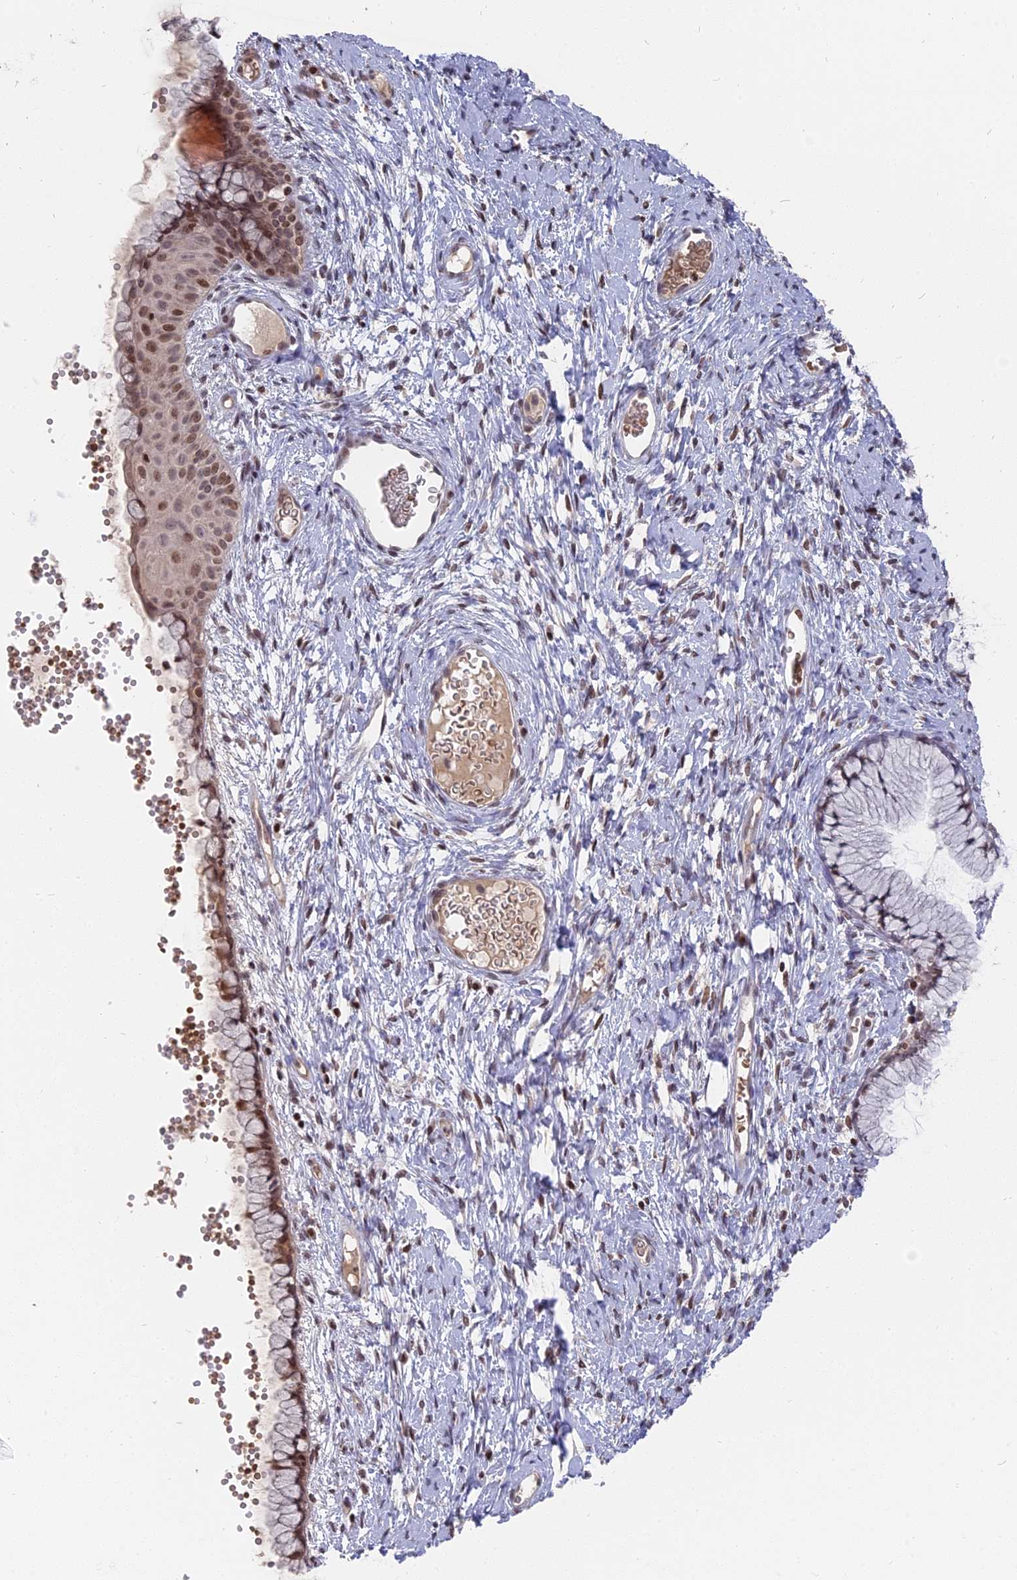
{"staining": {"intensity": "weak", "quantity": "25%-75%", "location": "cytoplasmic/membranous,nuclear"}, "tissue": "cervix", "cell_type": "Glandular cells", "image_type": "normal", "snomed": [{"axis": "morphology", "description": "Normal tissue, NOS"}, {"axis": "topography", "description": "Cervix"}], "caption": "Cervix was stained to show a protein in brown. There is low levels of weak cytoplasmic/membranous,nuclear staining in approximately 25%-75% of glandular cells. The staining is performed using DAB brown chromogen to label protein expression. The nuclei are counter-stained blue using hematoxylin.", "gene": "NR1H3", "patient": {"sex": "female", "age": 42}}